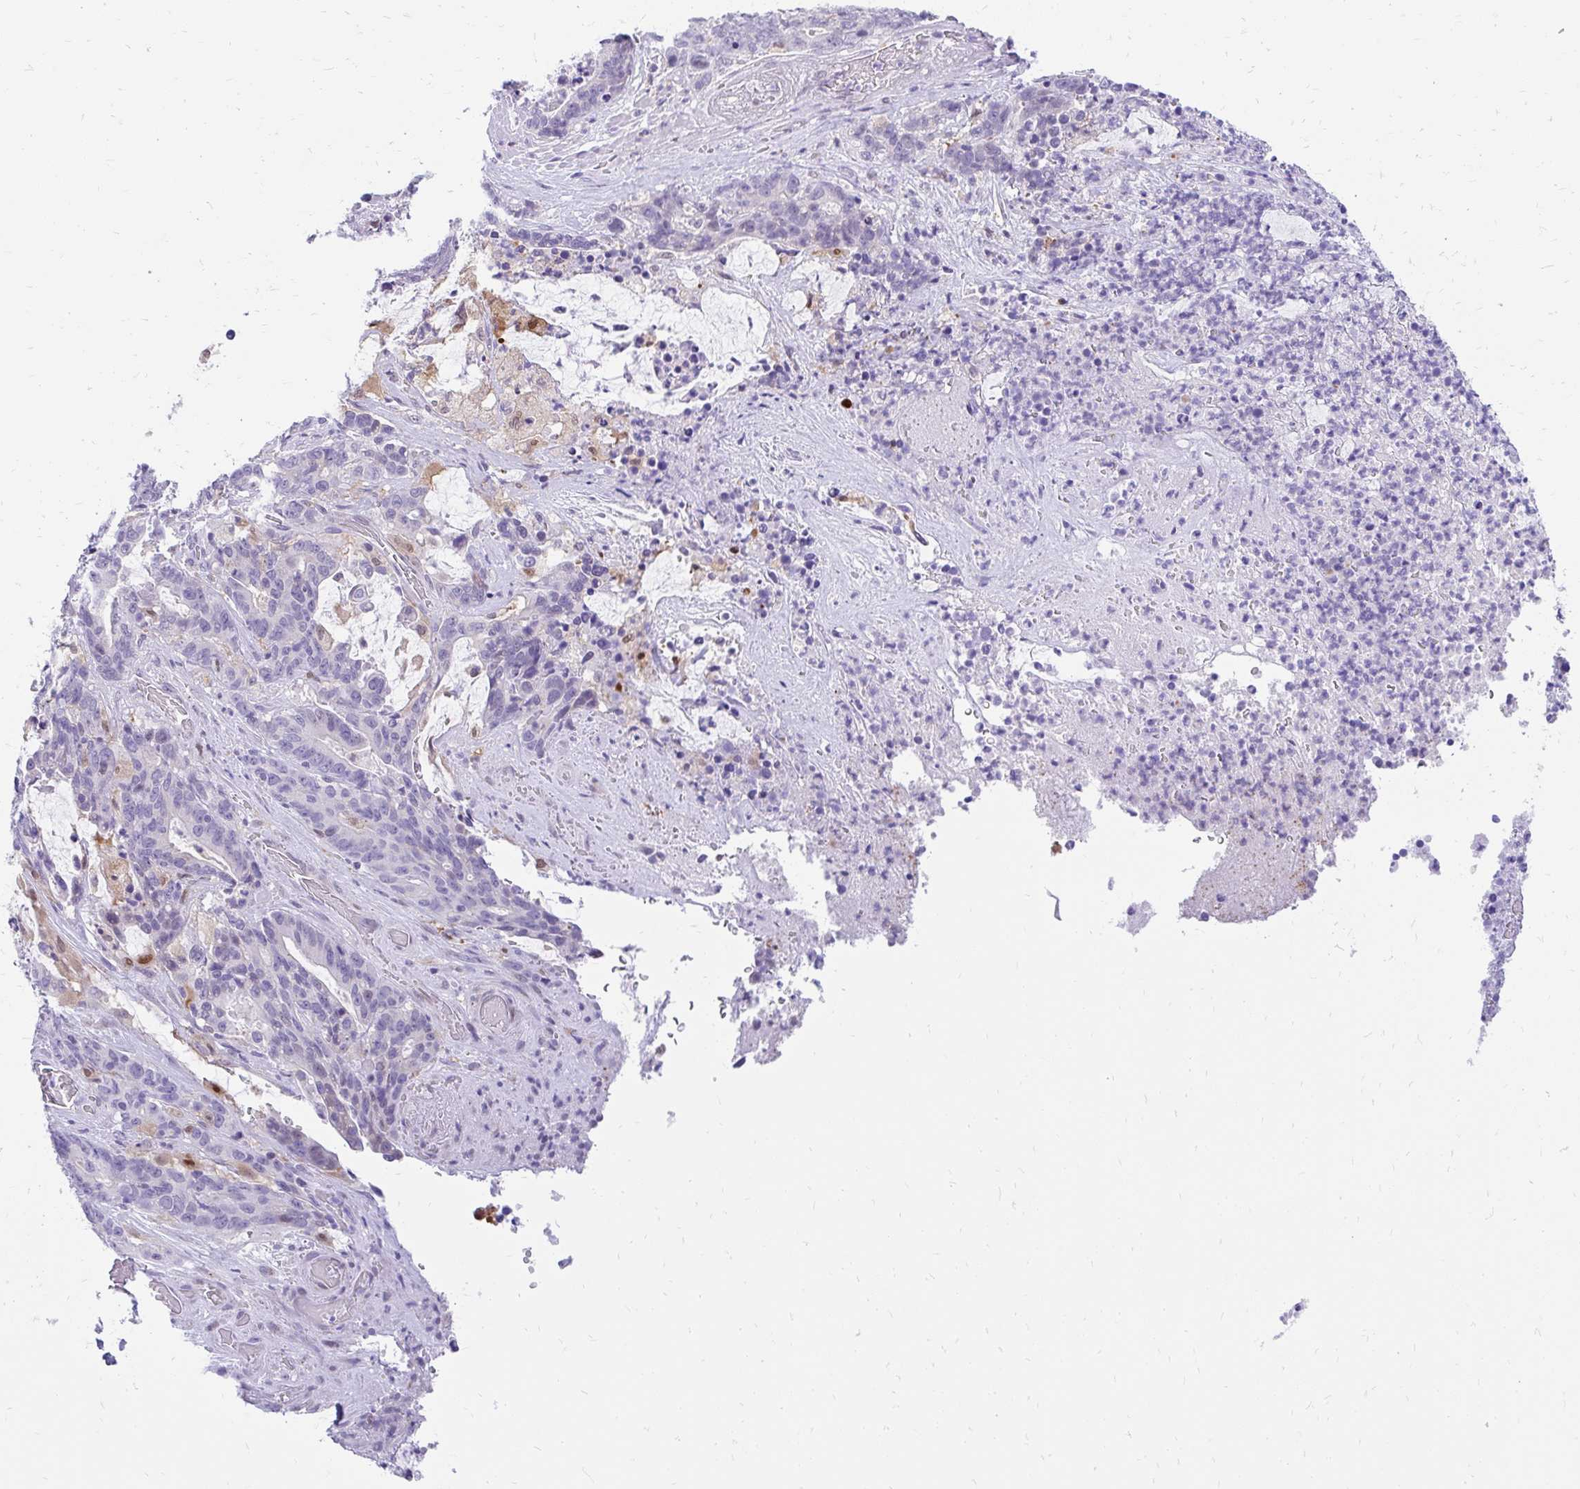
{"staining": {"intensity": "negative", "quantity": "none", "location": "none"}, "tissue": "stomach cancer", "cell_type": "Tumor cells", "image_type": "cancer", "snomed": [{"axis": "morphology", "description": "Normal tissue, NOS"}, {"axis": "morphology", "description": "Adenocarcinoma, NOS"}, {"axis": "topography", "description": "Stomach"}], "caption": "Immunohistochemical staining of stomach cancer (adenocarcinoma) reveals no significant expression in tumor cells.", "gene": "GLB1L2", "patient": {"sex": "female", "age": 64}}